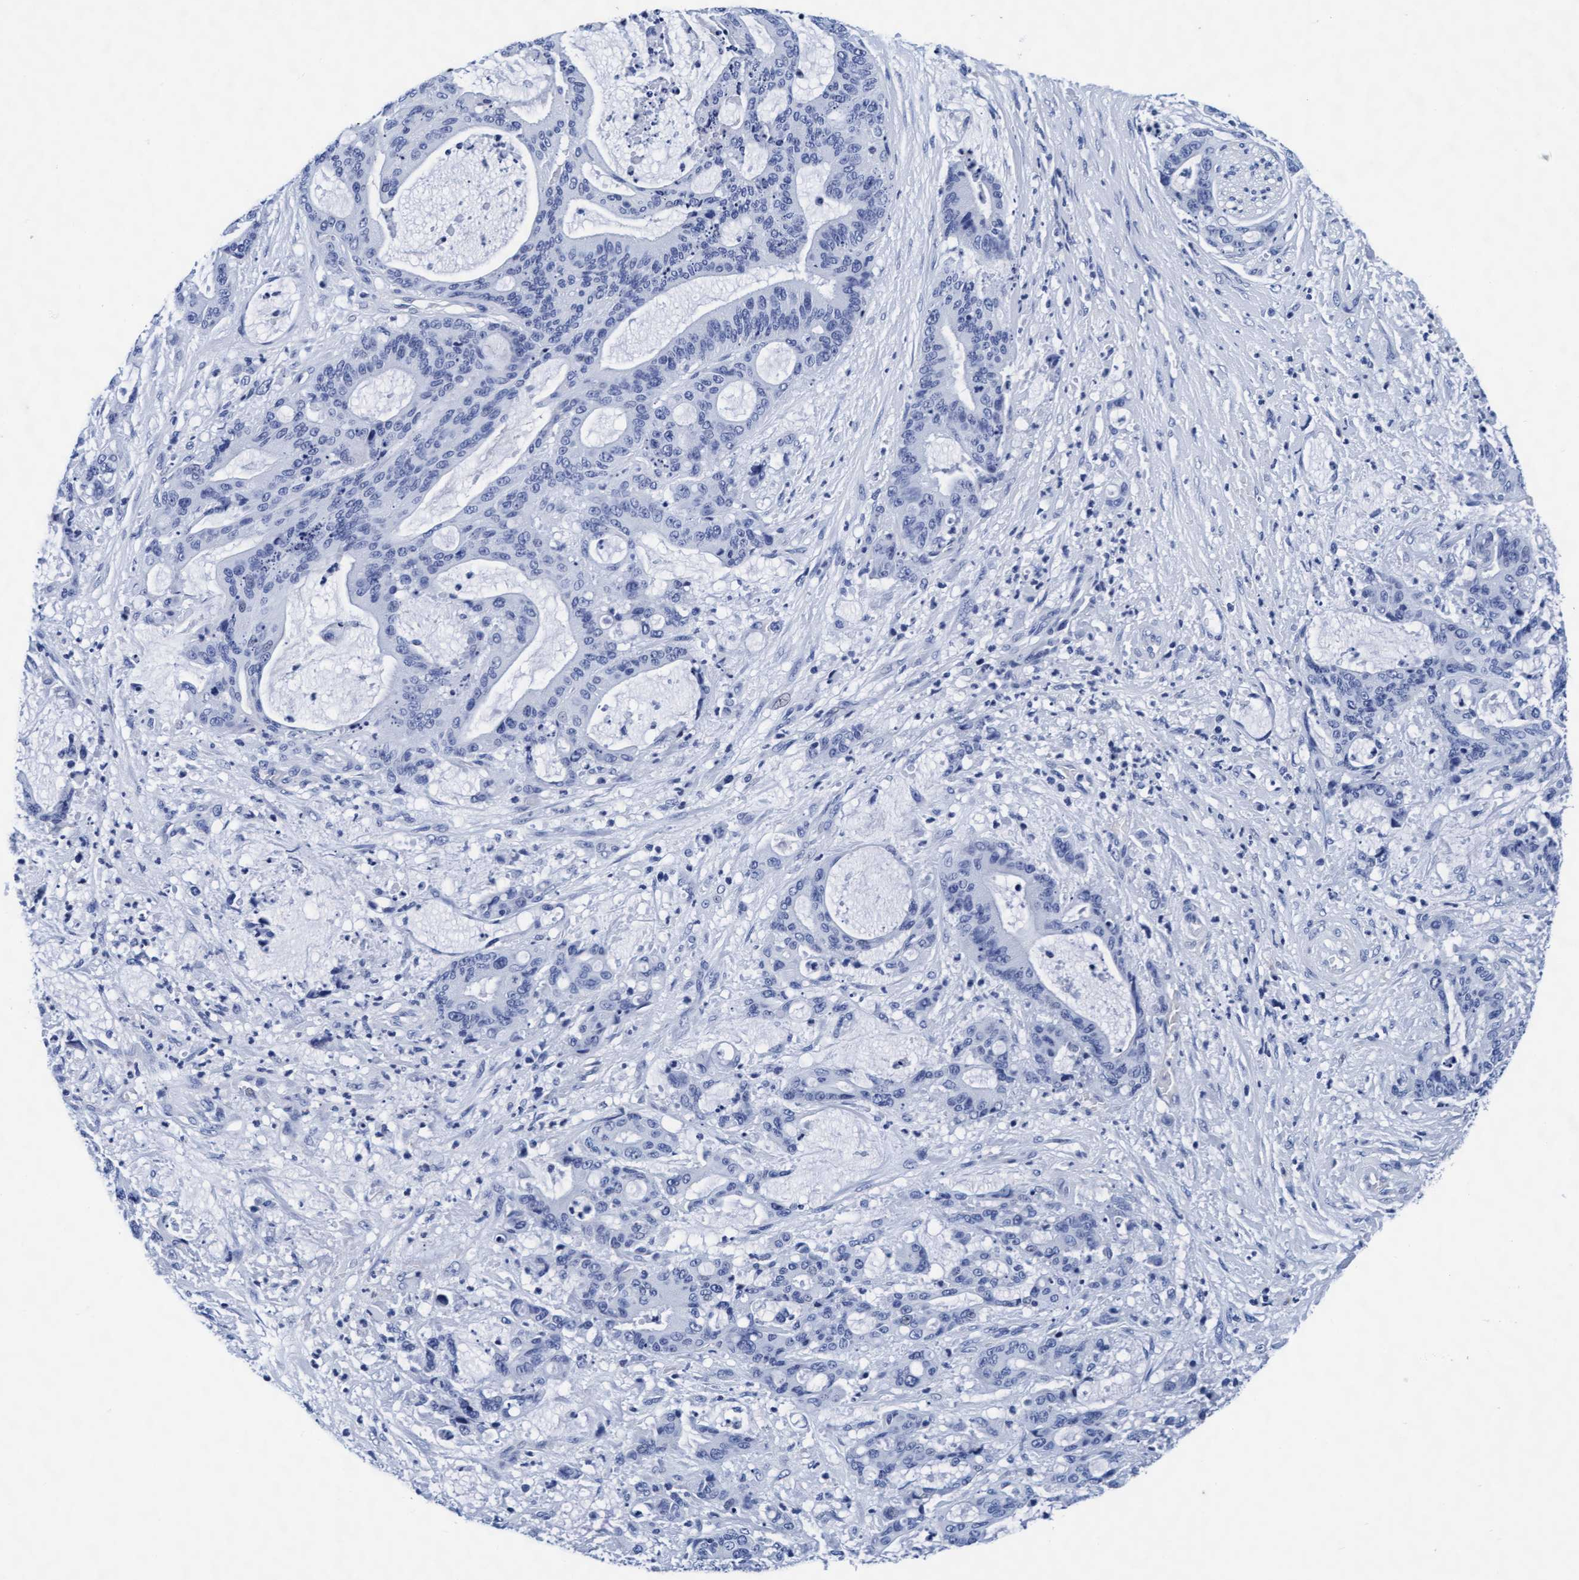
{"staining": {"intensity": "negative", "quantity": "none", "location": "none"}, "tissue": "liver cancer", "cell_type": "Tumor cells", "image_type": "cancer", "snomed": [{"axis": "morphology", "description": "Normal tissue, NOS"}, {"axis": "morphology", "description": "Cholangiocarcinoma"}, {"axis": "topography", "description": "Liver"}, {"axis": "topography", "description": "Peripheral nerve tissue"}], "caption": "Liver cancer (cholangiocarcinoma) was stained to show a protein in brown. There is no significant positivity in tumor cells. (Brightfield microscopy of DAB immunohistochemistry at high magnification).", "gene": "ARSG", "patient": {"sex": "female", "age": 73}}